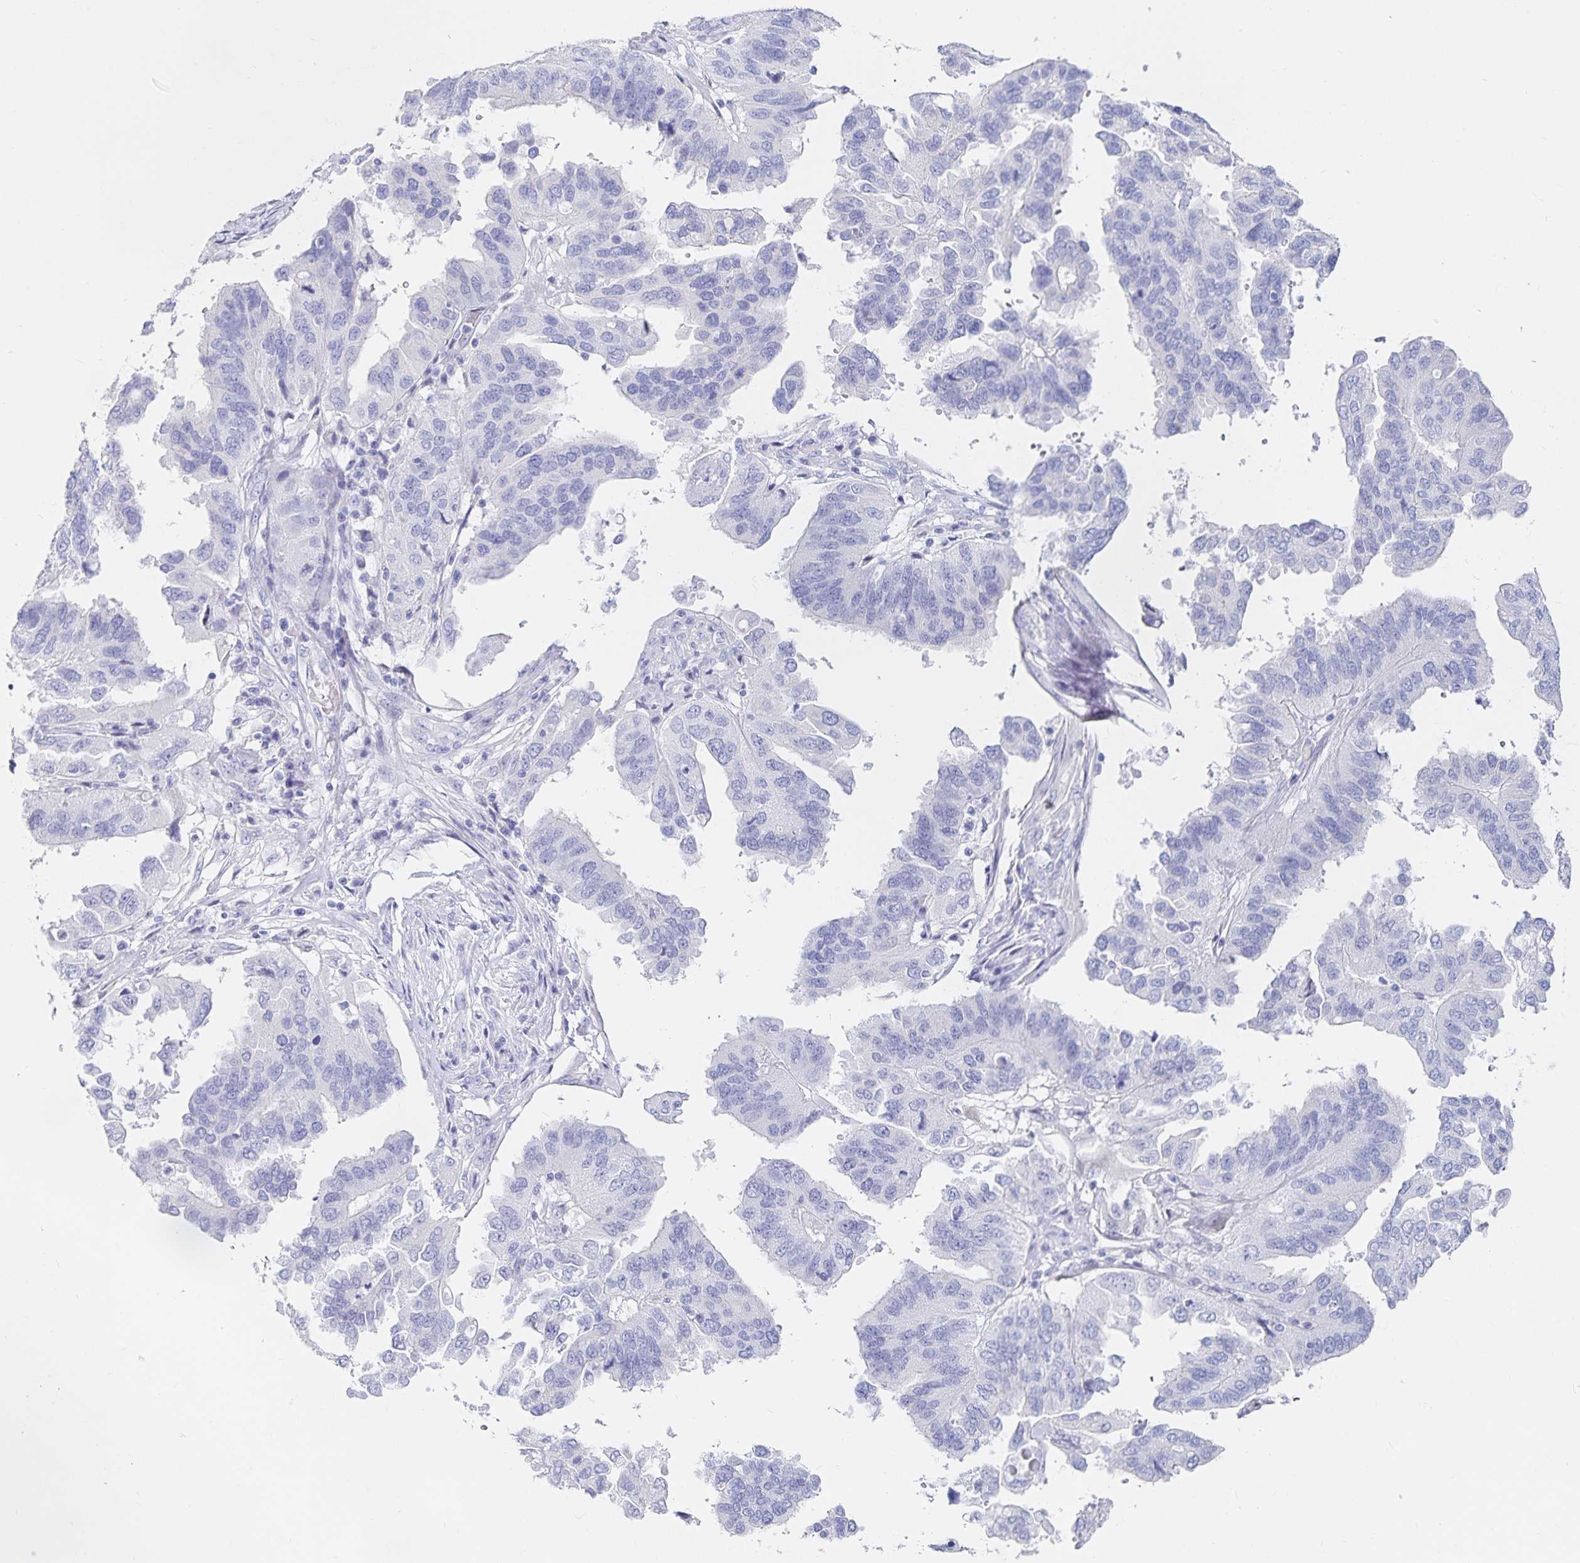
{"staining": {"intensity": "negative", "quantity": "none", "location": "none"}, "tissue": "ovarian cancer", "cell_type": "Tumor cells", "image_type": "cancer", "snomed": [{"axis": "morphology", "description": "Cystadenocarcinoma, serous, NOS"}, {"axis": "topography", "description": "Ovary"}], "caption": "Immunohistochemistry micrograph of human ovarian serous cystadenocarcinoma stained for a protein (brown), which shows no positivity in tumor cells.", "gene": "TNIP1", "patient": {"sex": "female", "age": 79}}